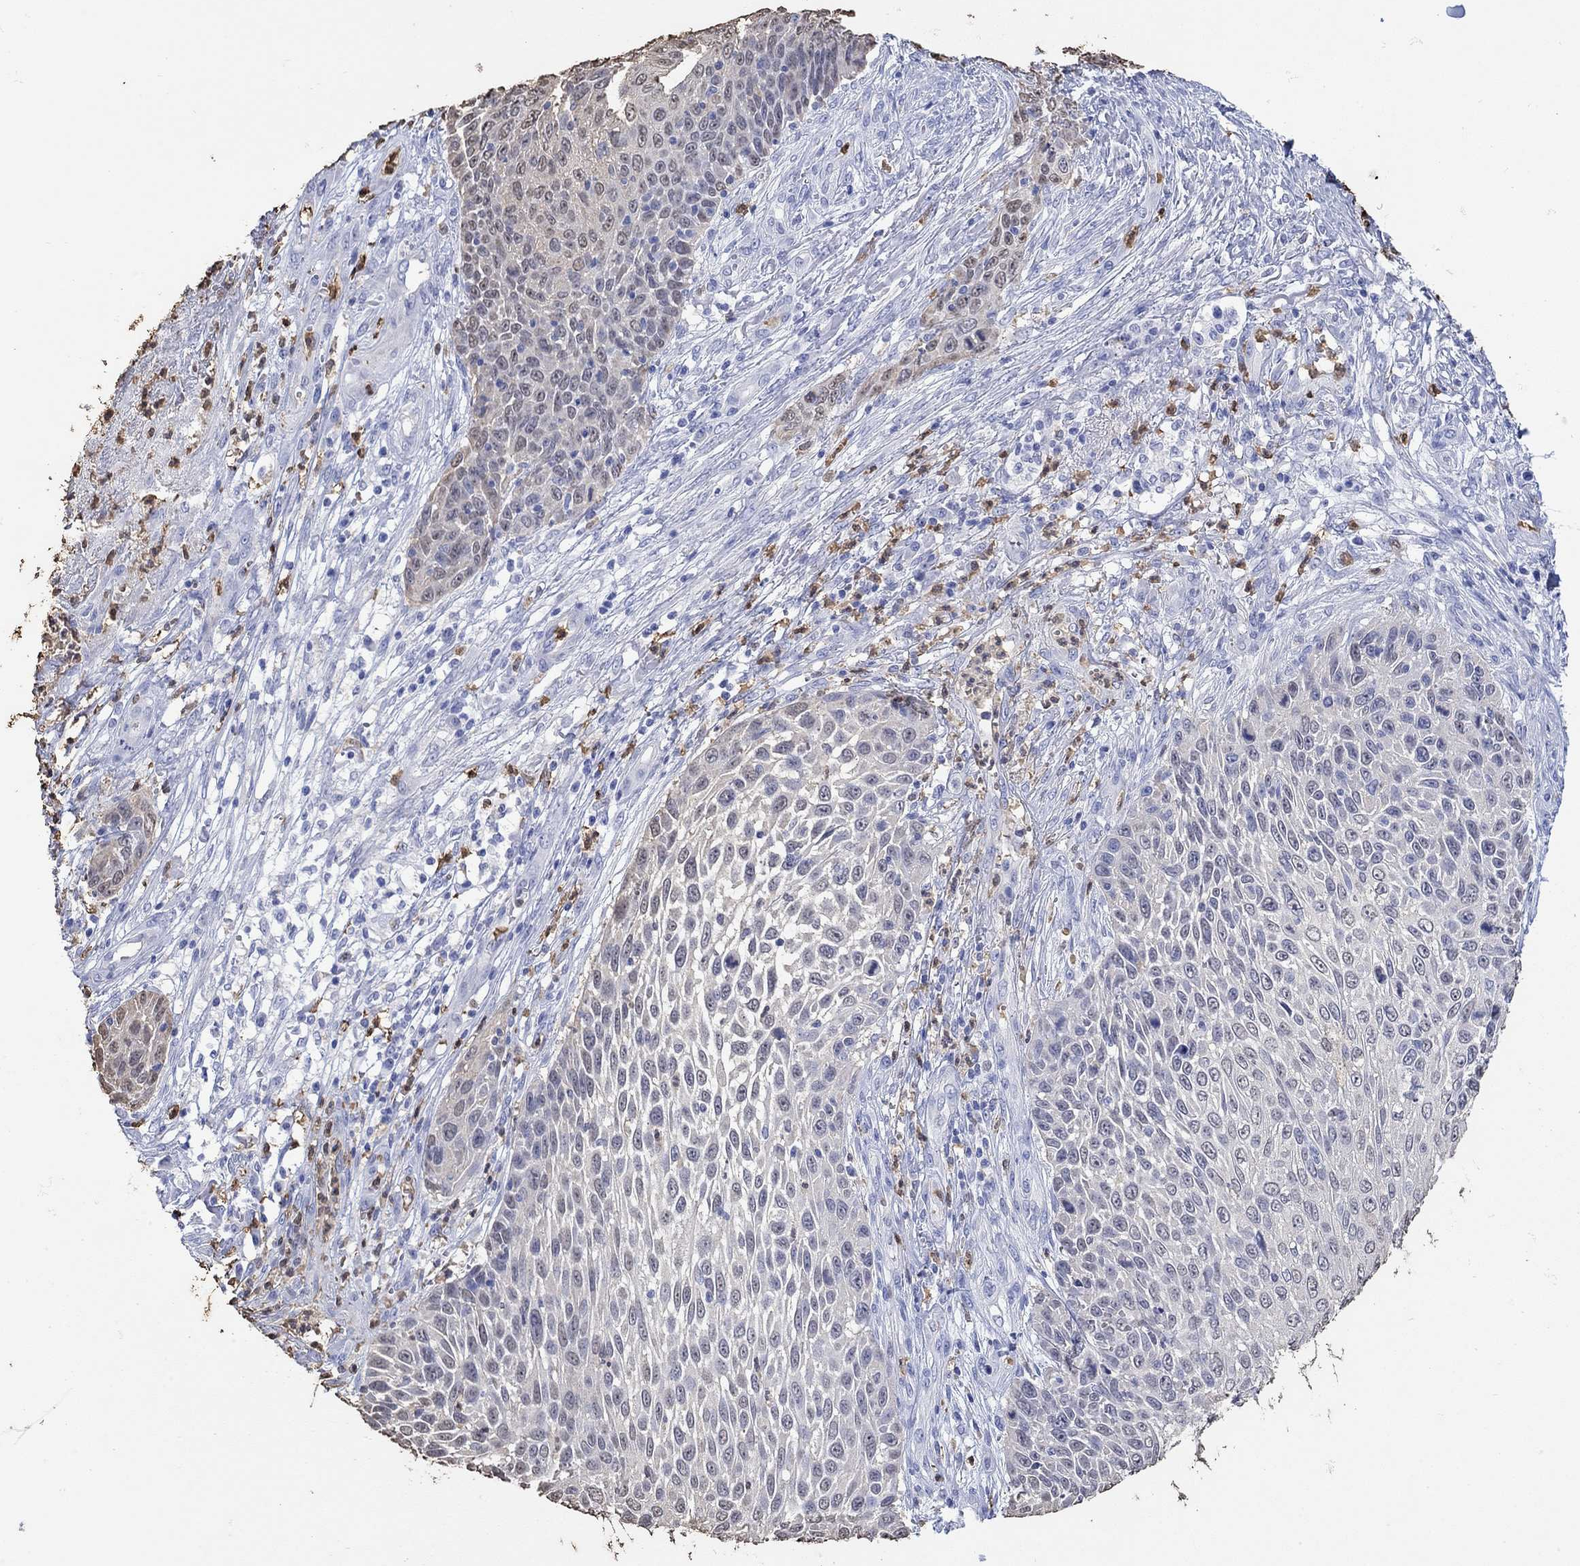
{"staining": {"intensity": "negative", "quantity": "none", "location": "none"}, "tissue": "skin cancer", "cell_type": "Tumor cells", "image_type": "cancer", "snomed": [{"axis": "morphology", "description": "Squamous cell carcinoma, NOS"}, {"axis": "topography", "description": "Skin"}], "caption": "Immunohistochemistry histopathology image of neoplastic tissue: human skin cancer (squamous cell carcinoma) stained with DAB (3,3'-diaminobenzidine) displays no significant protein staining in tumor cells. (DAB (3,3'-diaminobenzidine) immunohistochemistry (IHC) with hematoxylin counter stain).", "gene": "LINGO3", "patient": {"sex": "male", "age": 92}}